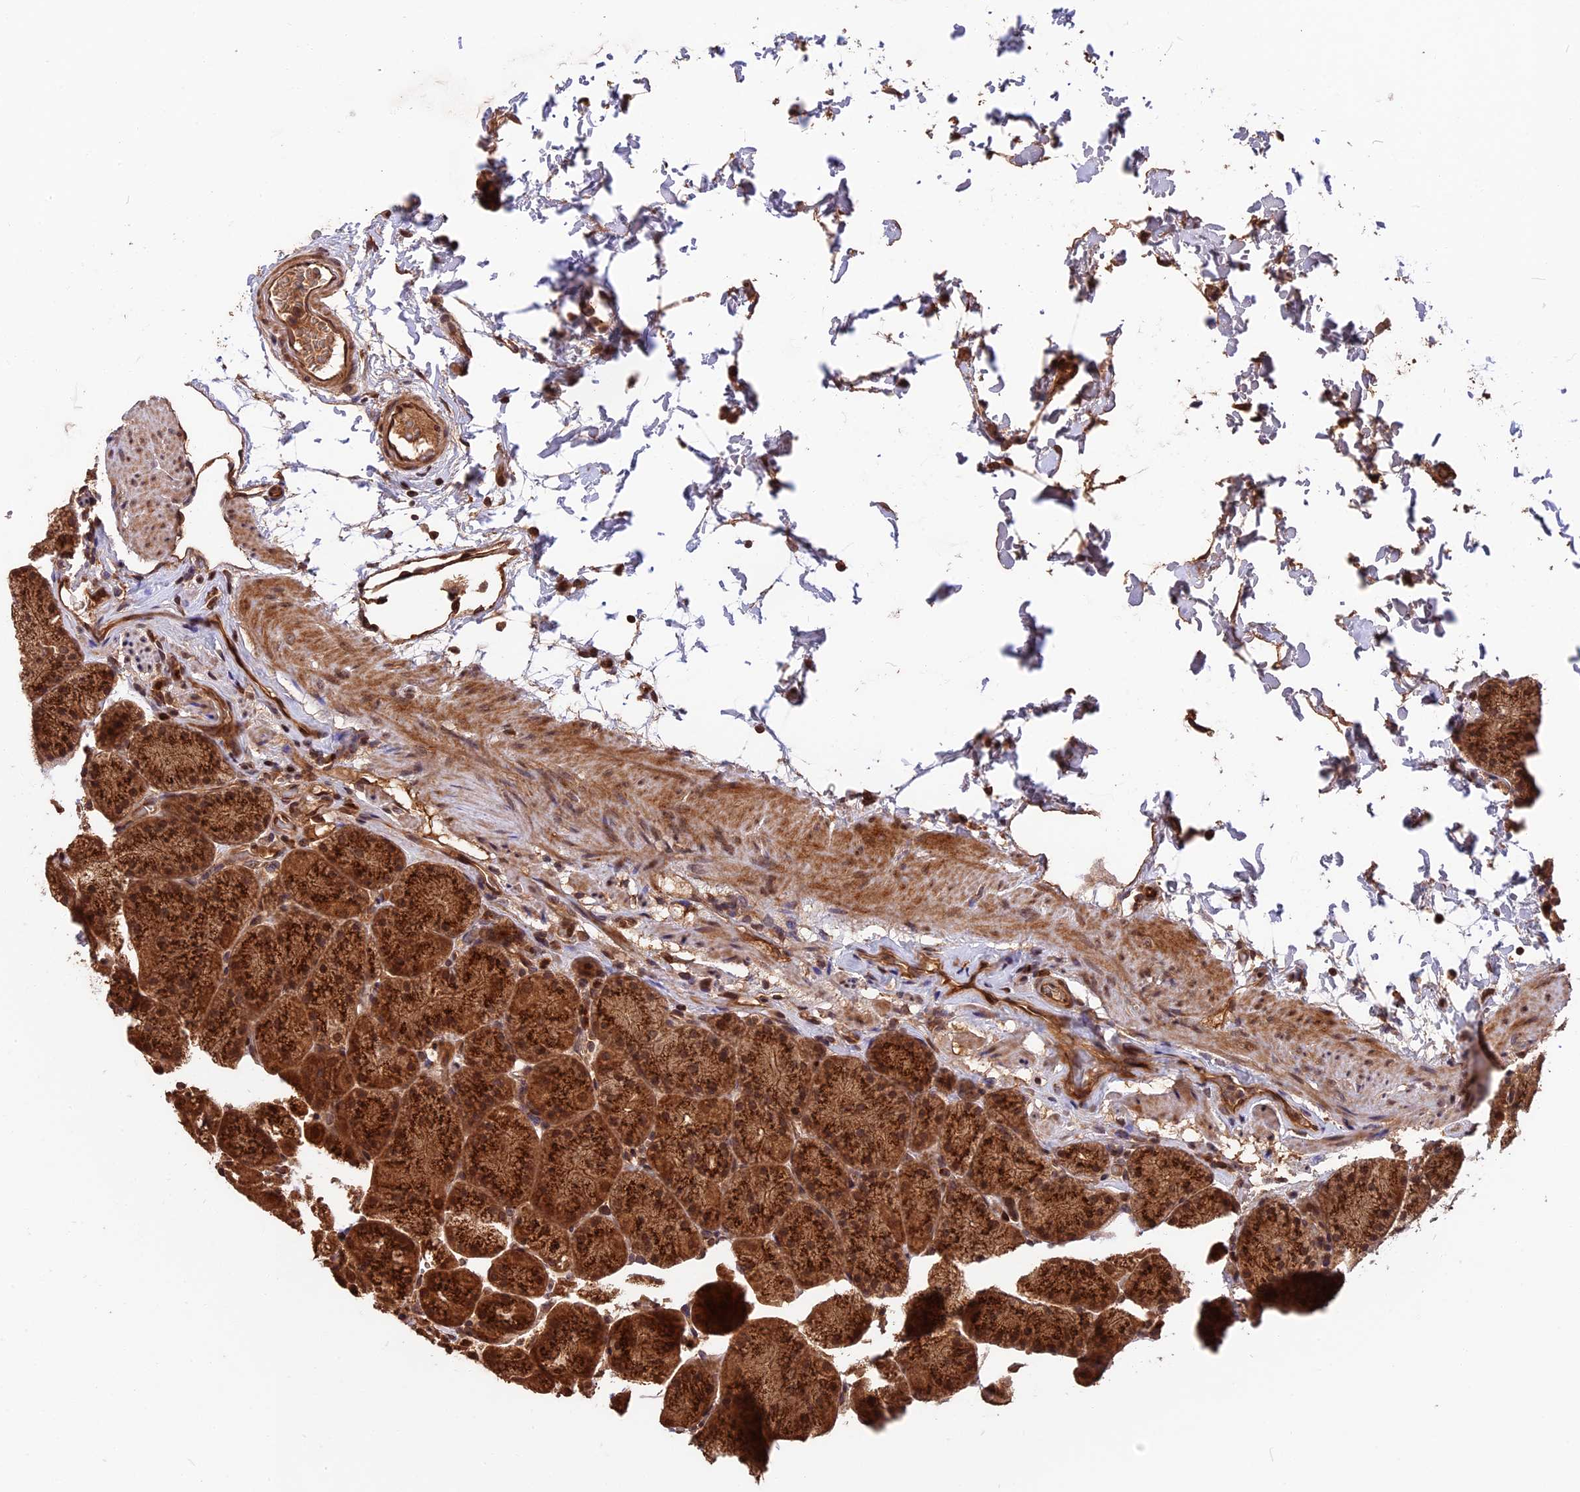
{"staining": {"intensity": "strong", "quantity": ">75%", "location": "cytoplasmic/membranous,nuclear"}, "tissue": "stomach", "cell_type": "Glandular cells", "image_type": "normal", "snomed": [{"axis": "morphology", "description": "Normal tissue, NOS"}, {"axis": "topography", "description": "Stomach, upper"}, {"axis": "topography", "description": "Stomach, lower"}], "caption": "Strong cytoplasmic/membranous,nuclear protein positivity is present in approximately >75% of glandular cells in stomach.", "gene": "ESCO1", "patient": {"sex": "male", "age": 67}}